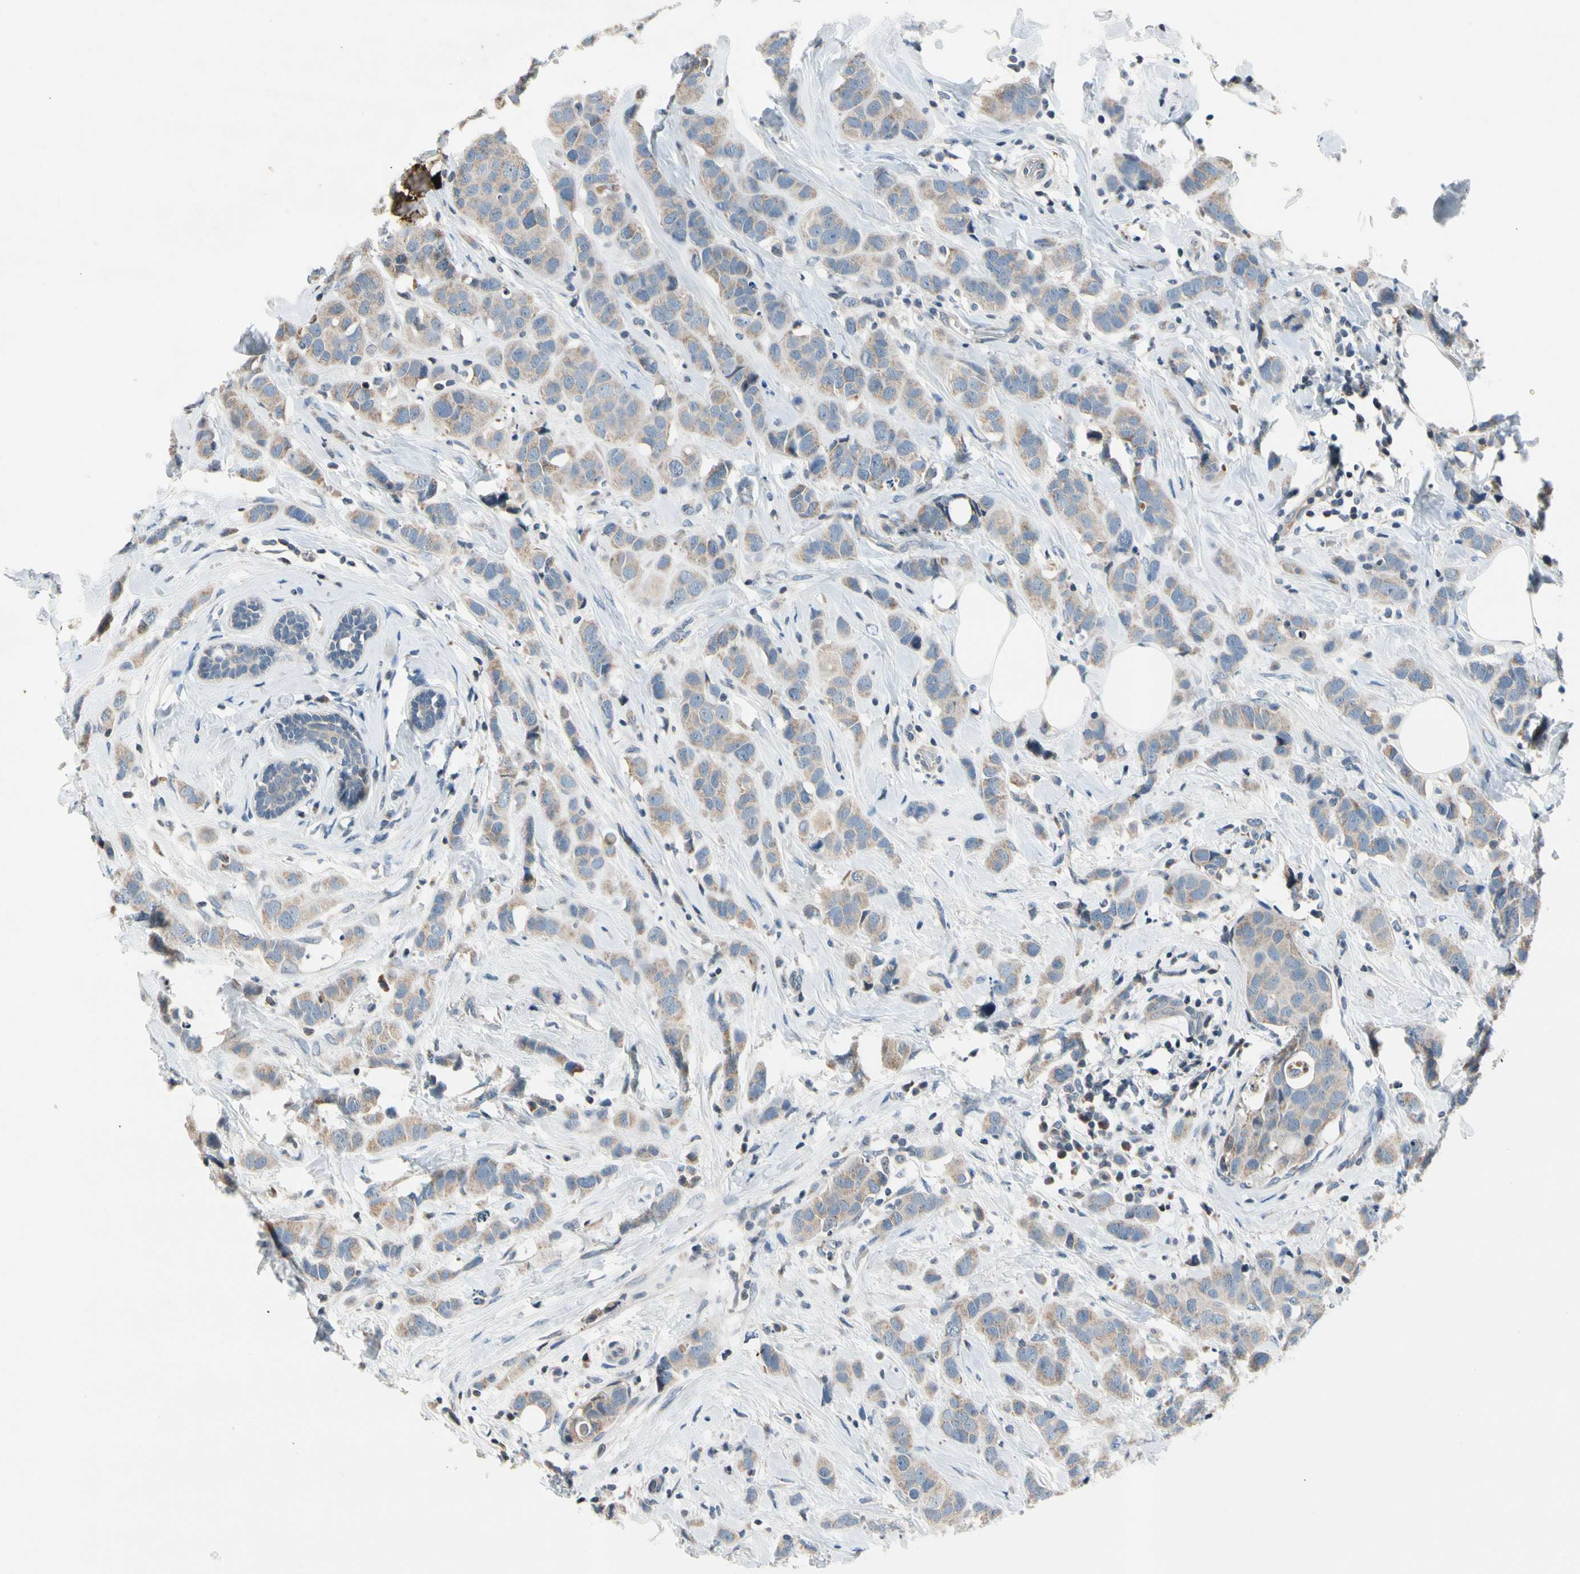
{"staining": {"intensity": "weak", "quantity": "25%-75%", "location": "cytoplasmic/membranous"}, "tissue": "breast cancer", "cell_type": "Tumor cells", "image_type": "cancer", "snomed": [{"axis": "morphology", "description": "Normal tissue, NOS"}, {"axis": "morphology", "description": "Duct carcinoma"}, {"axis": "topography", "description": "Breast"}], "caption": "Breast invasive ductal carcinoma was stained to show a protein in brown. There is low levels of weak cytoplasmic/membranous staining in about 25%-75% of tumor cells. The staining is performed using DAB brown chromogen to label protein expression. The nuclei are counter-stained blue using hematoxylin.", "gene": "SOX30", "patient": {"sex": "female", "age": 50}}